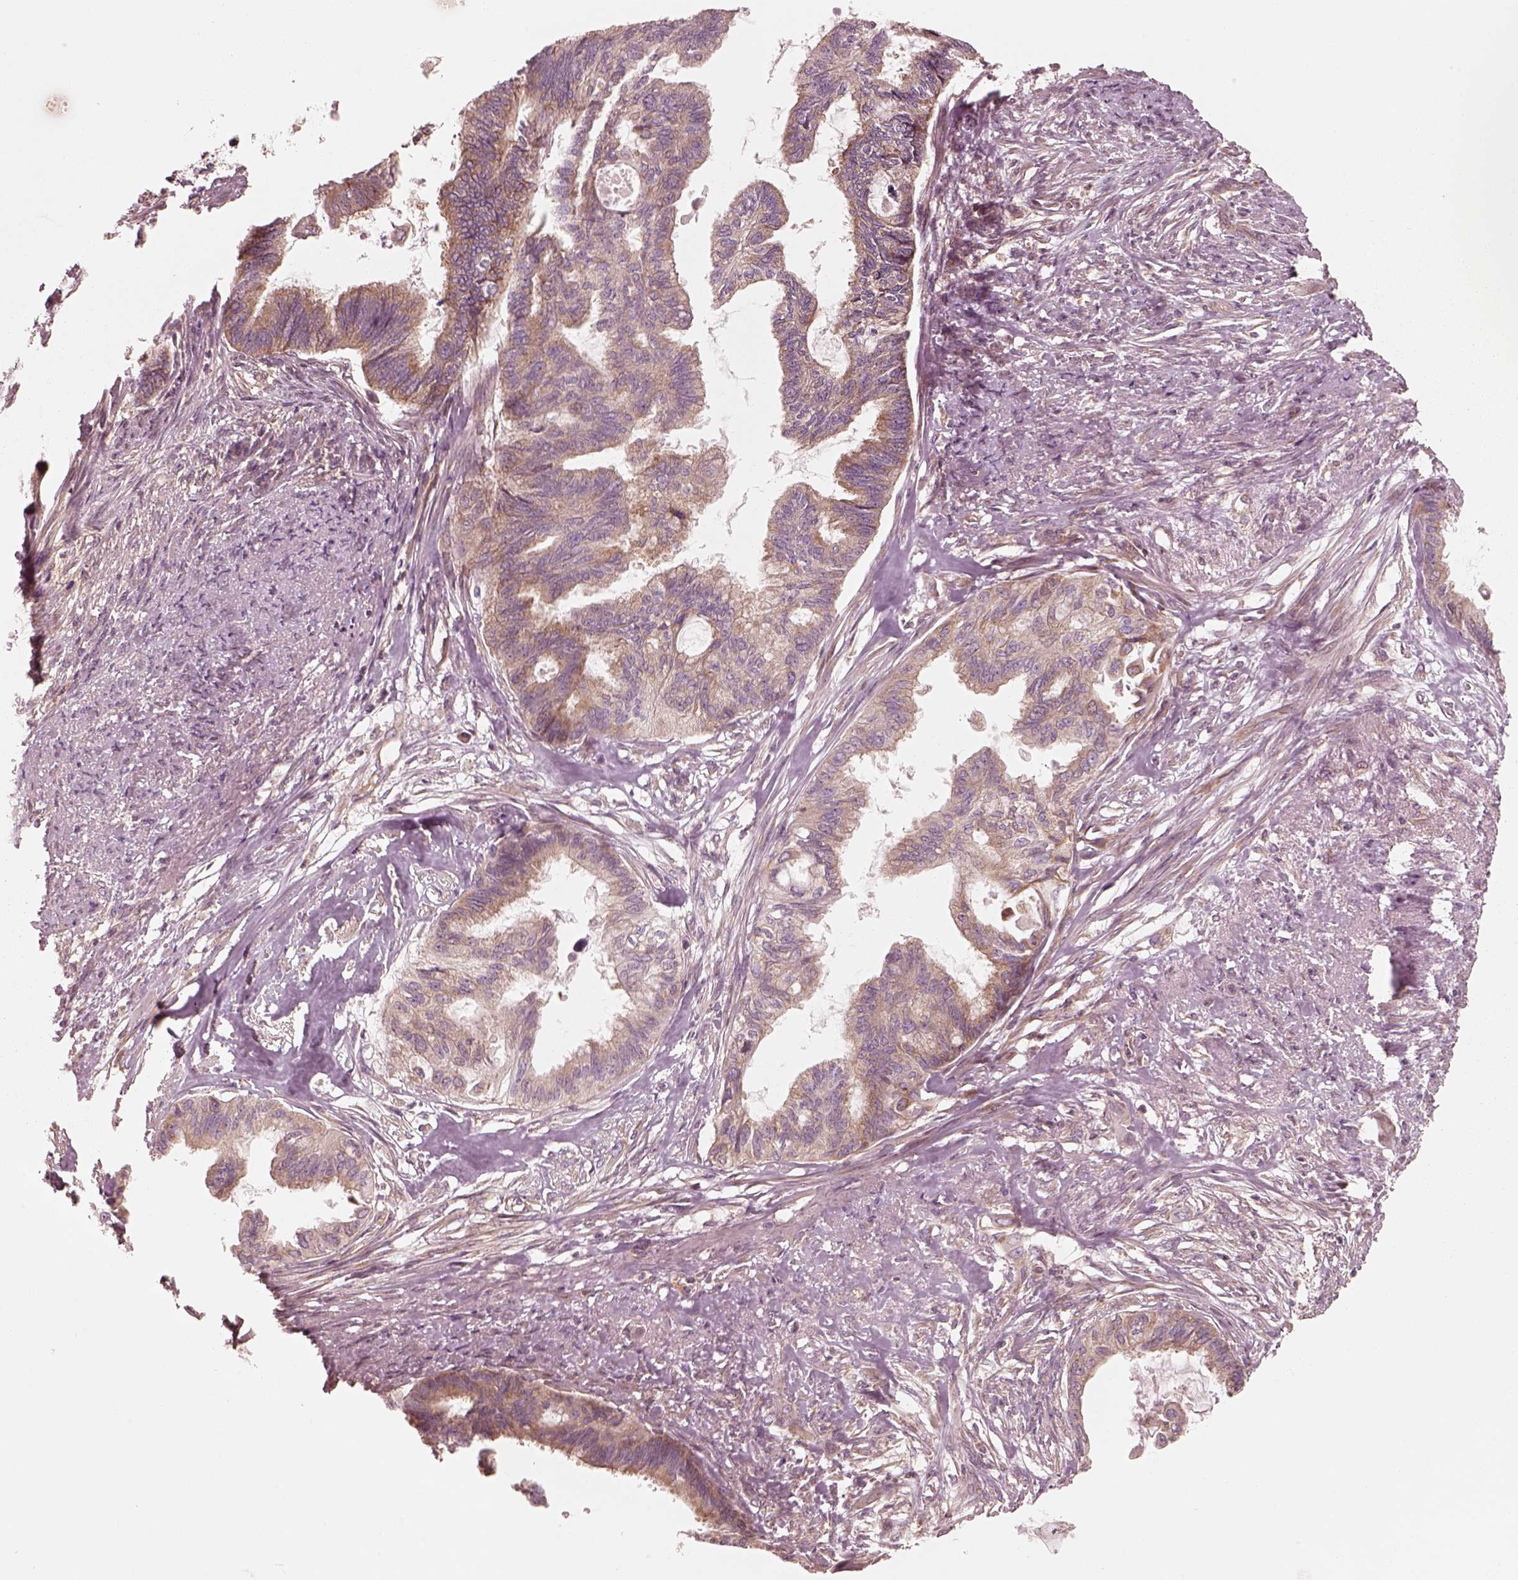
{"staining": {"intensity": "moderate", "quantity": ">75%", "location": "cytoplasmic/membranous"}, "tissue": "endometrial cancer", "cell_type": "Tumor cells", "image_type": "cancer", "snomed": [{"axis": "morphology", "description": "Adenocarcinoma, NOS"}, {"axis": "topography", "description": "Endometrium"}], "caption": "Immunohistochemical staining of endometrial cancer (adenocarcinoma) displays medium levels of moderate cytoplasmic/membranous positivity in about >75% of tumor cells.", "gene": "CNOT2", "patient": {"sex": "female", "age": 86}}